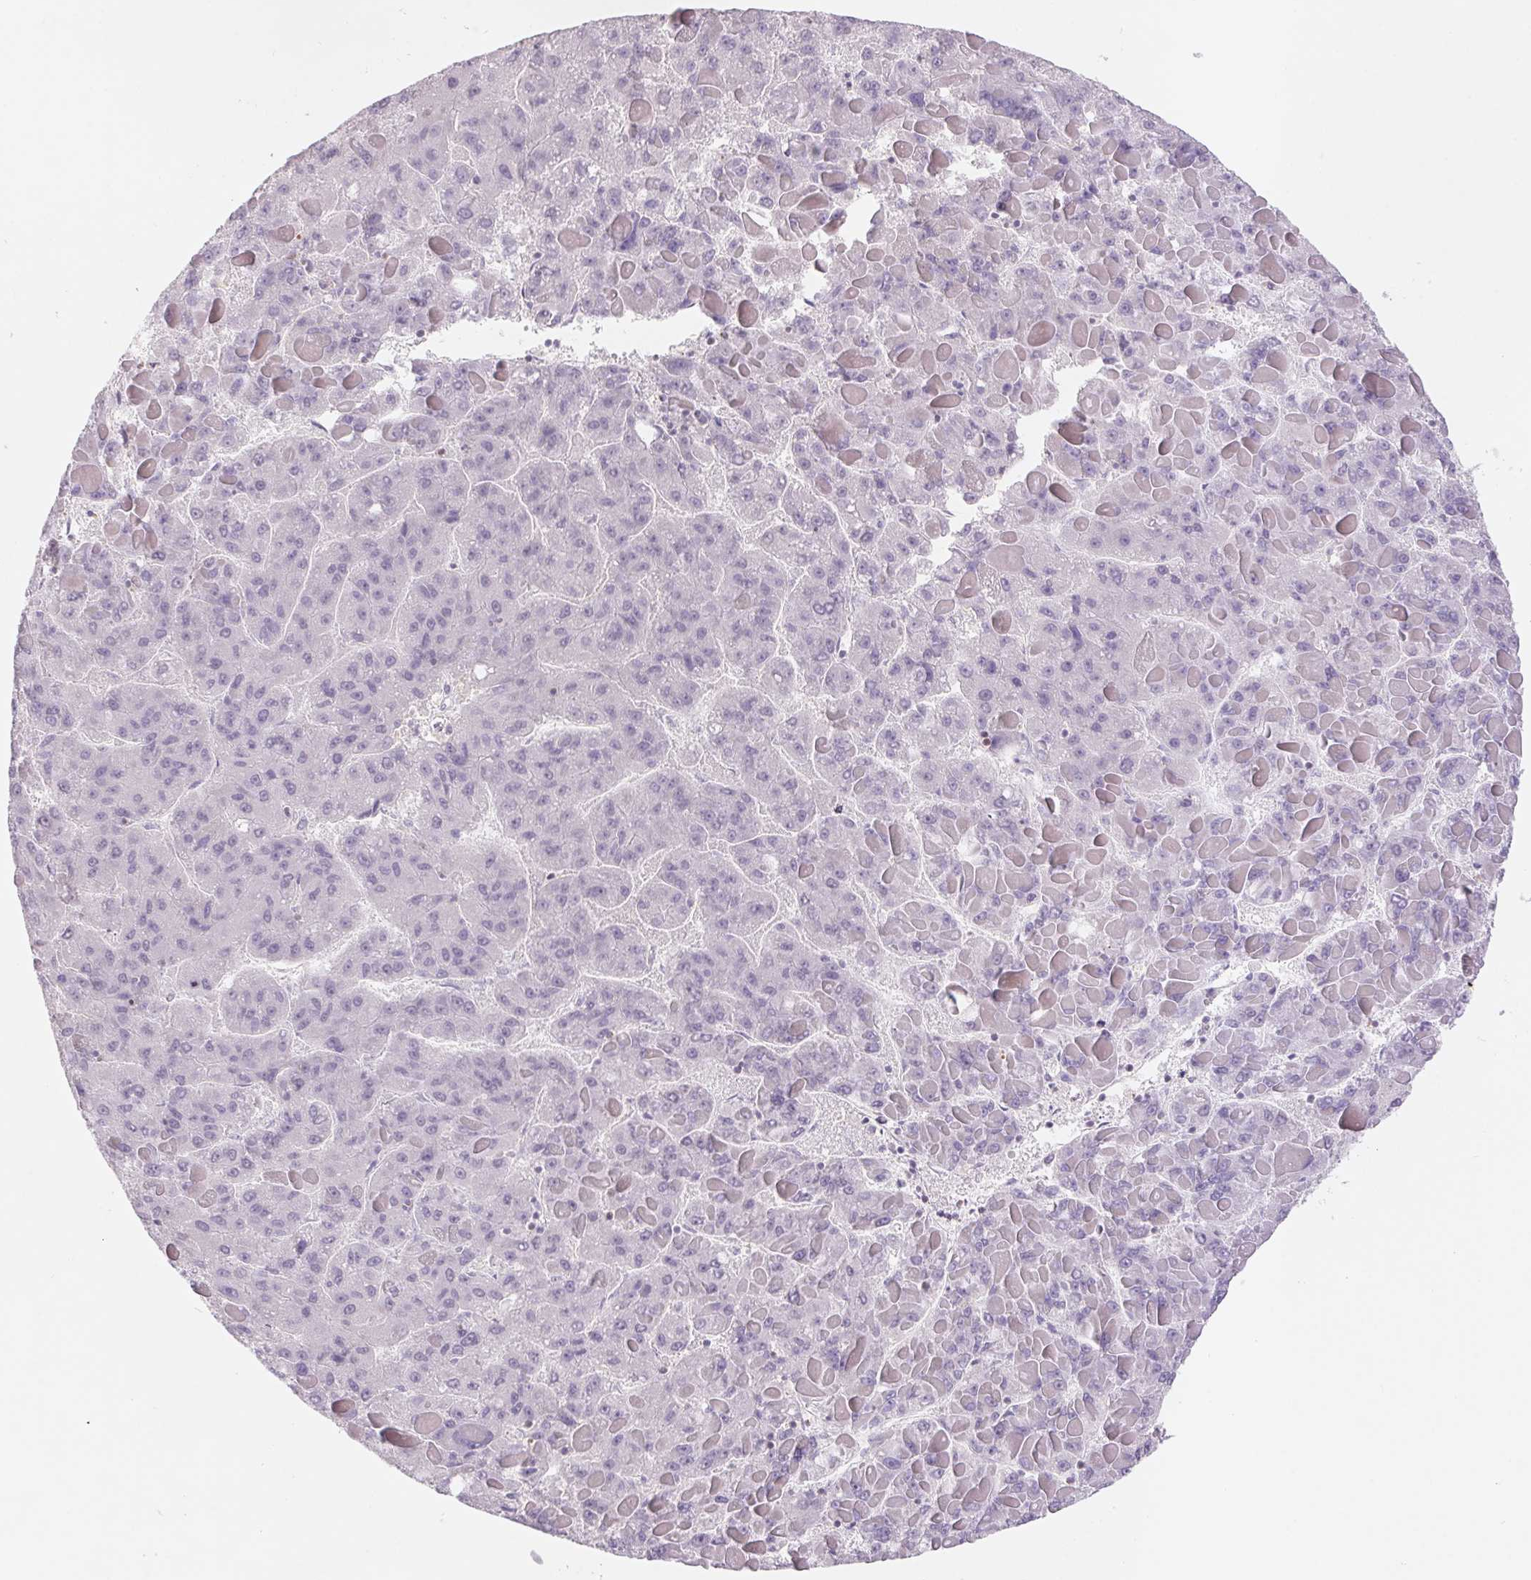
{"staining": {"intensity": "negative", "quantity": "none", "location": "none"}, "tissue": "liver cancer", "cell_type": "Tumor cells", "image_type": "cancer", "snomed": [{"axis": "morphology", "description": "Carcinoma, Hepatocellular, NOS"}, {"axis": "topography", "description": "Liver"}], "caption": "Immunohistochemical staining of liver cancer (hepatocellular carcinoma) demonstrates no significant expression in tumor cells. The staining is performed using DAB (3,3'-diaminobenzidine) brown chromogen with nuclei counter-stained in using hematoxylin.", "gene": "KIF26A", "patient": {"sex": "female", "age": 82}}